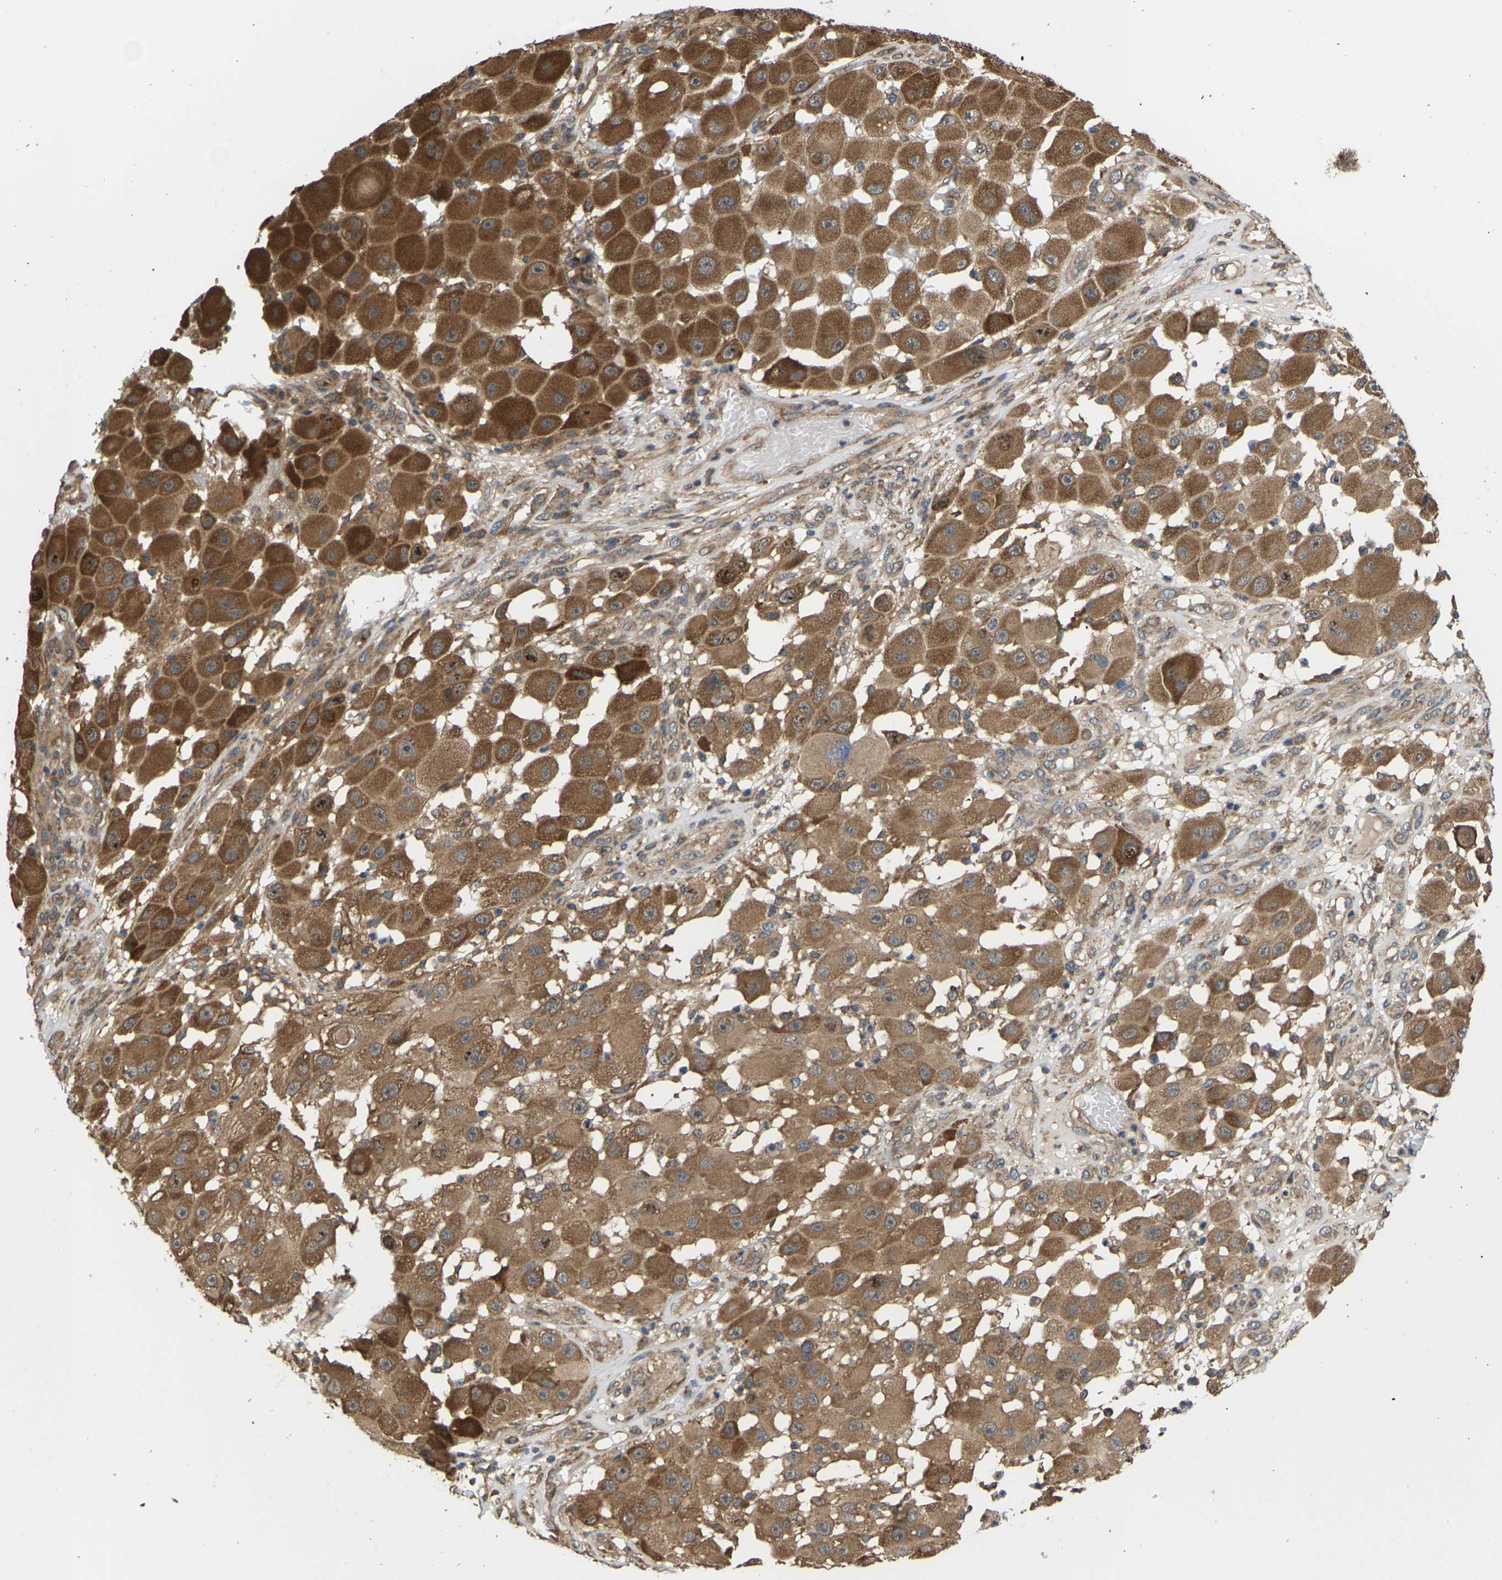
{"staining": {"intensity": "strong", "quantity": ">75%", "location": "cytoplasmic/membranous"}, "tissue": "melanoma", "cell_type": "Tumor cells", "image_type": "cancer", "snomed": [{"axis": "morphology", "description": "Malignant melanoma, NOS"}, {"axis": "topography", "description": "Skin"}], "caption": "Melanoma stained with immunohistochemistry demonstrates strong cytoplasmic/membranous positivity in approximately >75% of tumor cells.", "gene": "NRAS", "patient": {"sex": "female", "age": 81}}